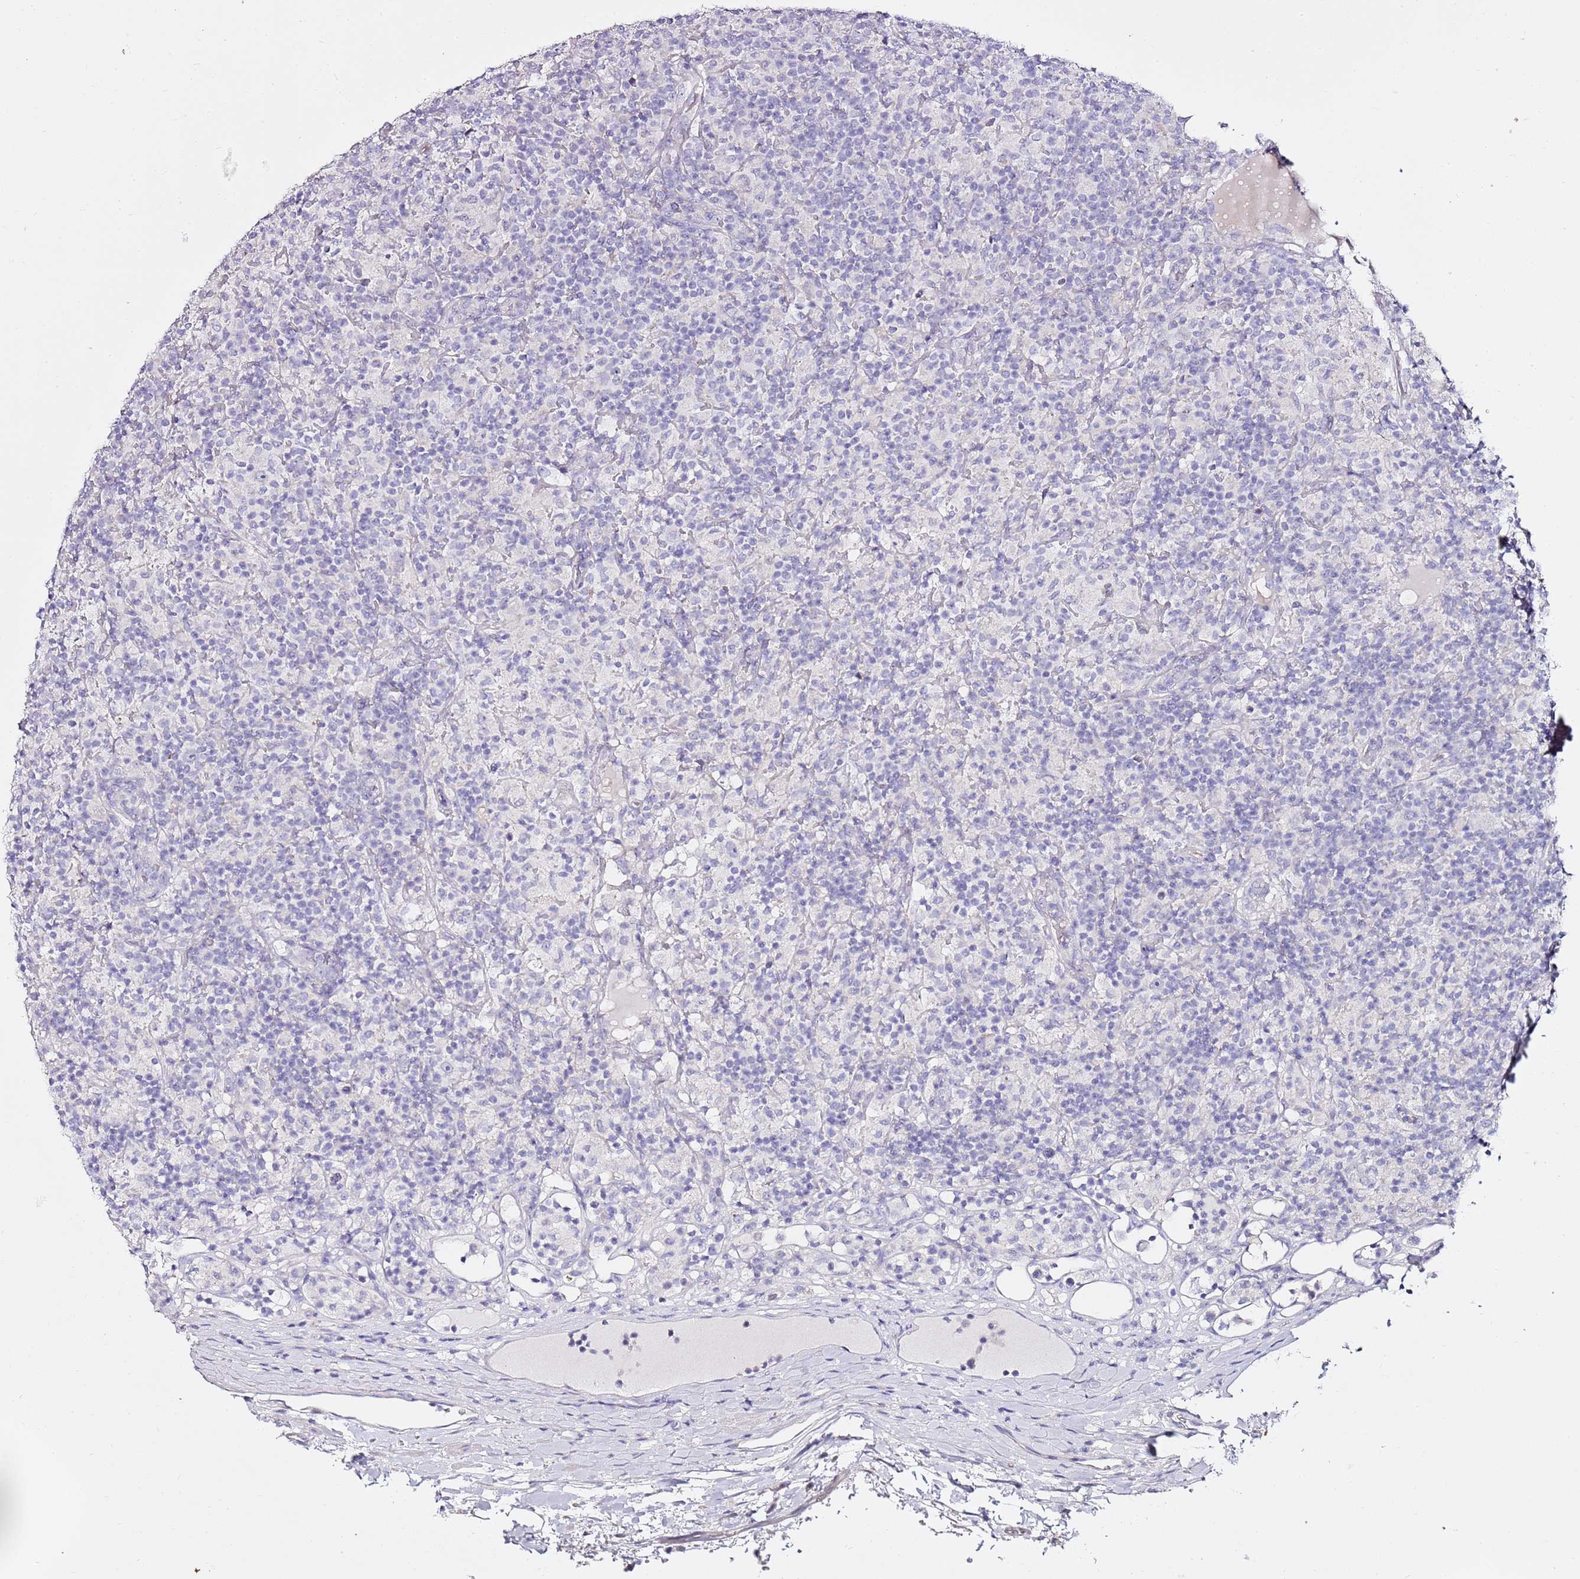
{"staining": {"intensity": "negative", "quantity": "none", "location": "none"}, "tissue": "lymphoma", "cell_type": "Tumor cells", "image_type": "cancer", "snomed": [{"axis": "morphology", "description": "Hodgkin's disease, NOS"}, {"axis": "topography", "description": "Lymph node"}], "caption": "Image shows no protein expression in tumor cells of Hodgkin's disease tissue.", "gene": "MYBPC3", "patient": {"sex": "male", "age": 70}}